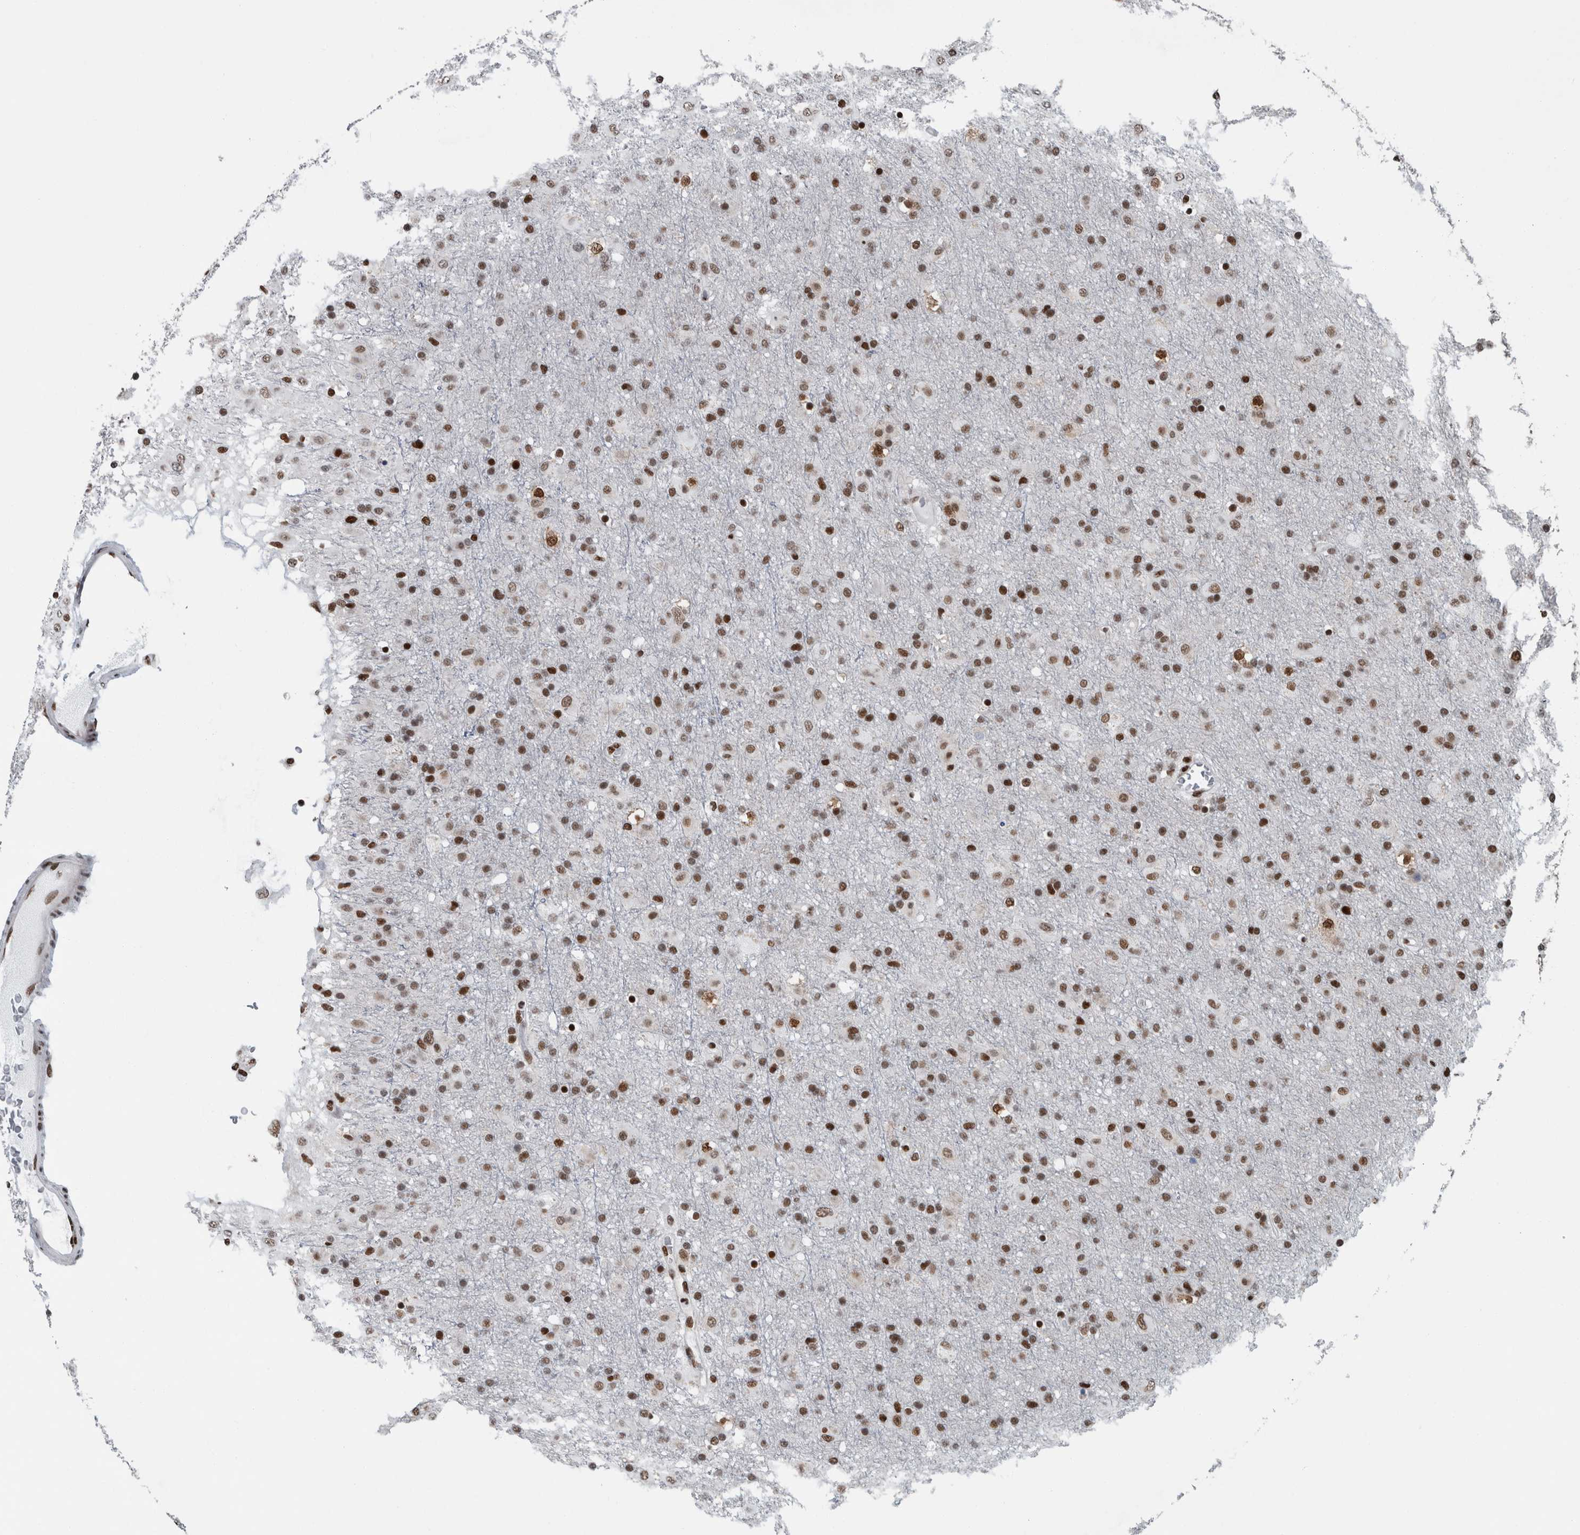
{"staining": {"intensity": "moderate", "quantity": ">75%", "location": "nuclear"}, "tissue": "glioma", "cell_type": "Tumor cells", "image_type": "cancer", "snomed": [{"axis": "morphology", "description": "Glioma, malignant, Low grade"}, {"axis": "topography", "description": "Brain"}], "caption": "Glioma stained for a protein (brown) displays moderate nuclear positive staining in approximately >75% of tumor cells.", "gene": "DNMT3A", "patient": {"sex": "male", "age": 65}}